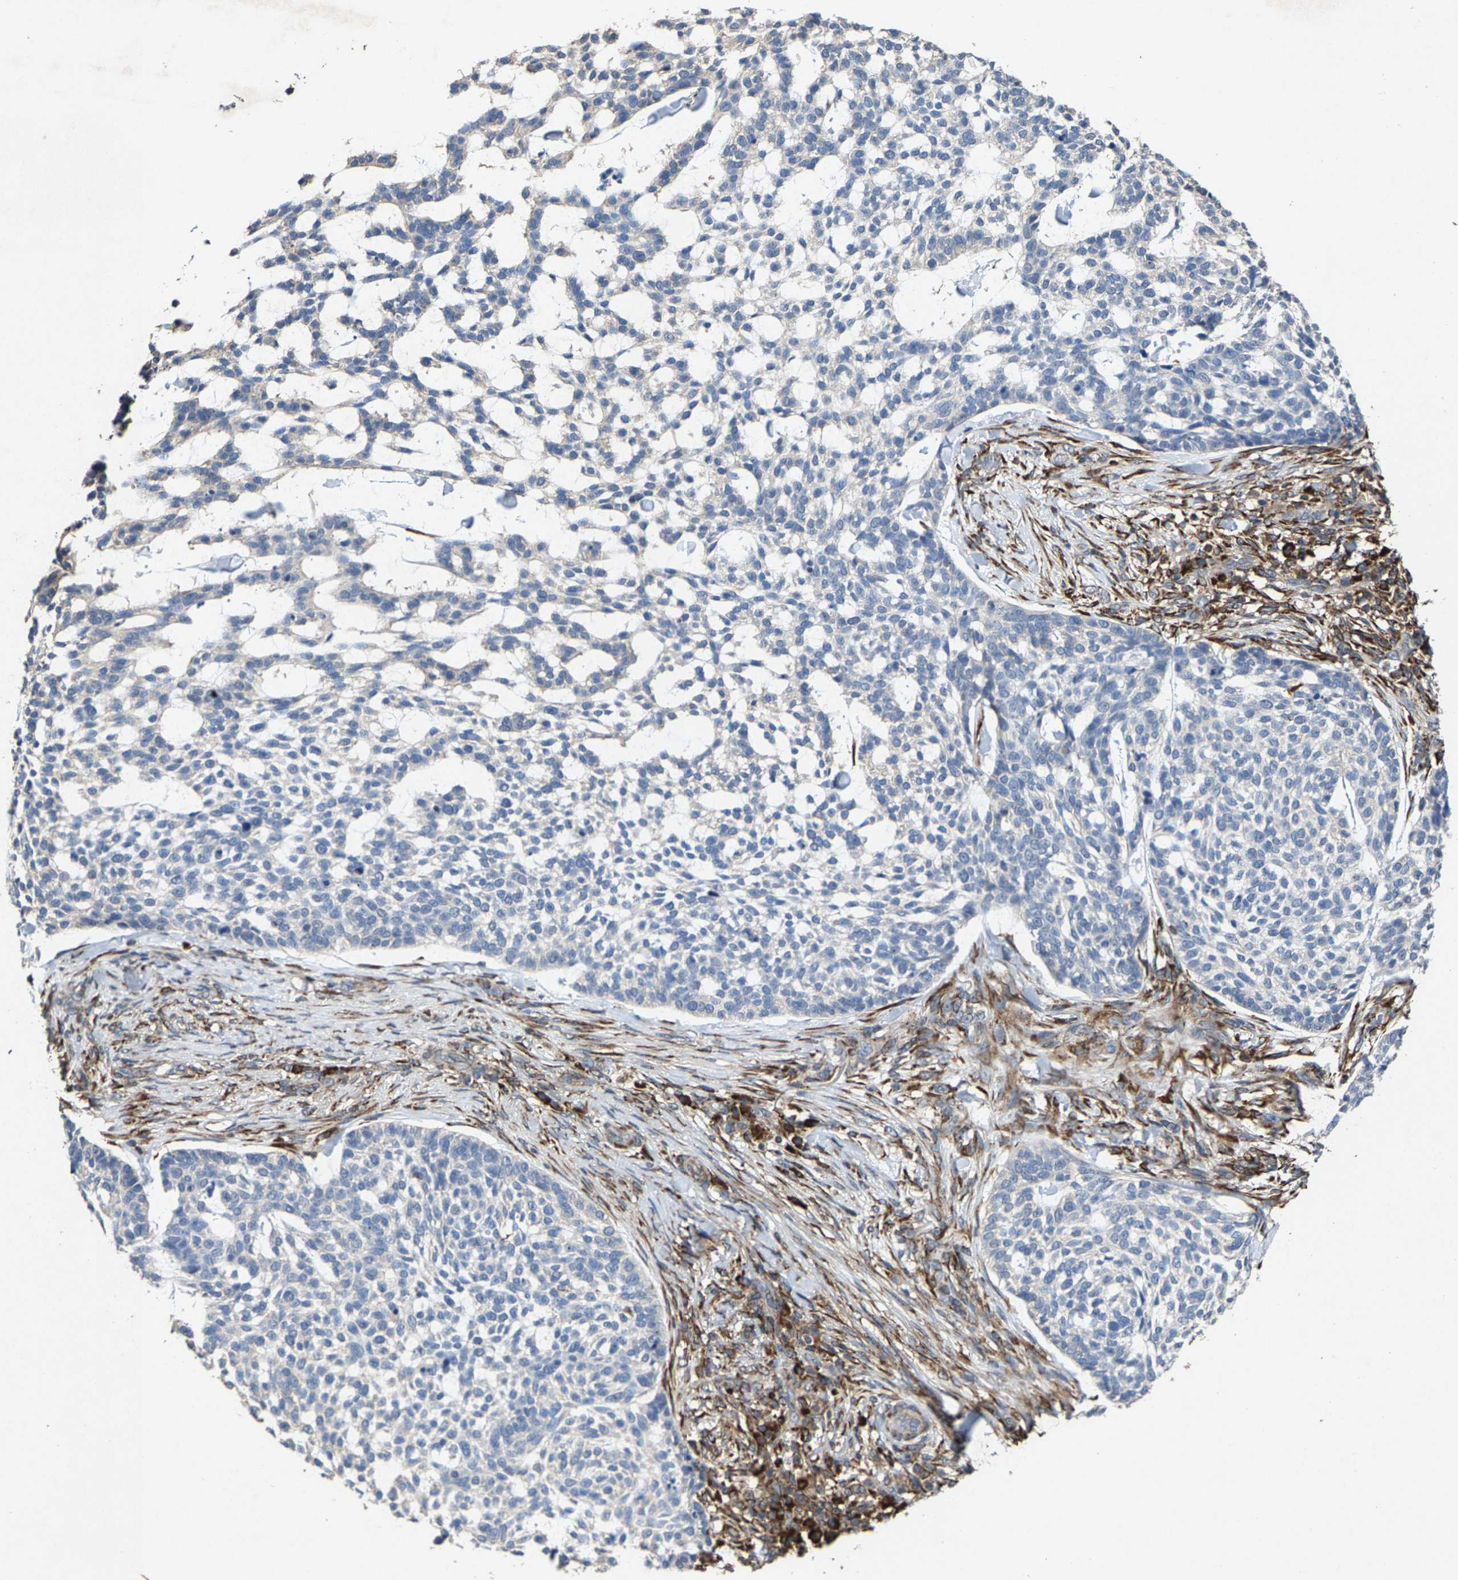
{"staining": {"intensity": "negative", "quantity": "none", "location": "none"}, "tissue": "skin cancer", "cell_type": "Tumor cells", "image_type": "cancer", "snomed": [{"axis": "morphology", "description": "Basal cell carcinoma"}, {"axis": "topography", "description": "Skin"}], "caption": "High power microscopy image of an IHC histopathology image of basal cell carcinoma (skin), revealing no significant staining in tumor cells.", "gene": "FGD3", "patient": {"sex": "female", "age": 64}}